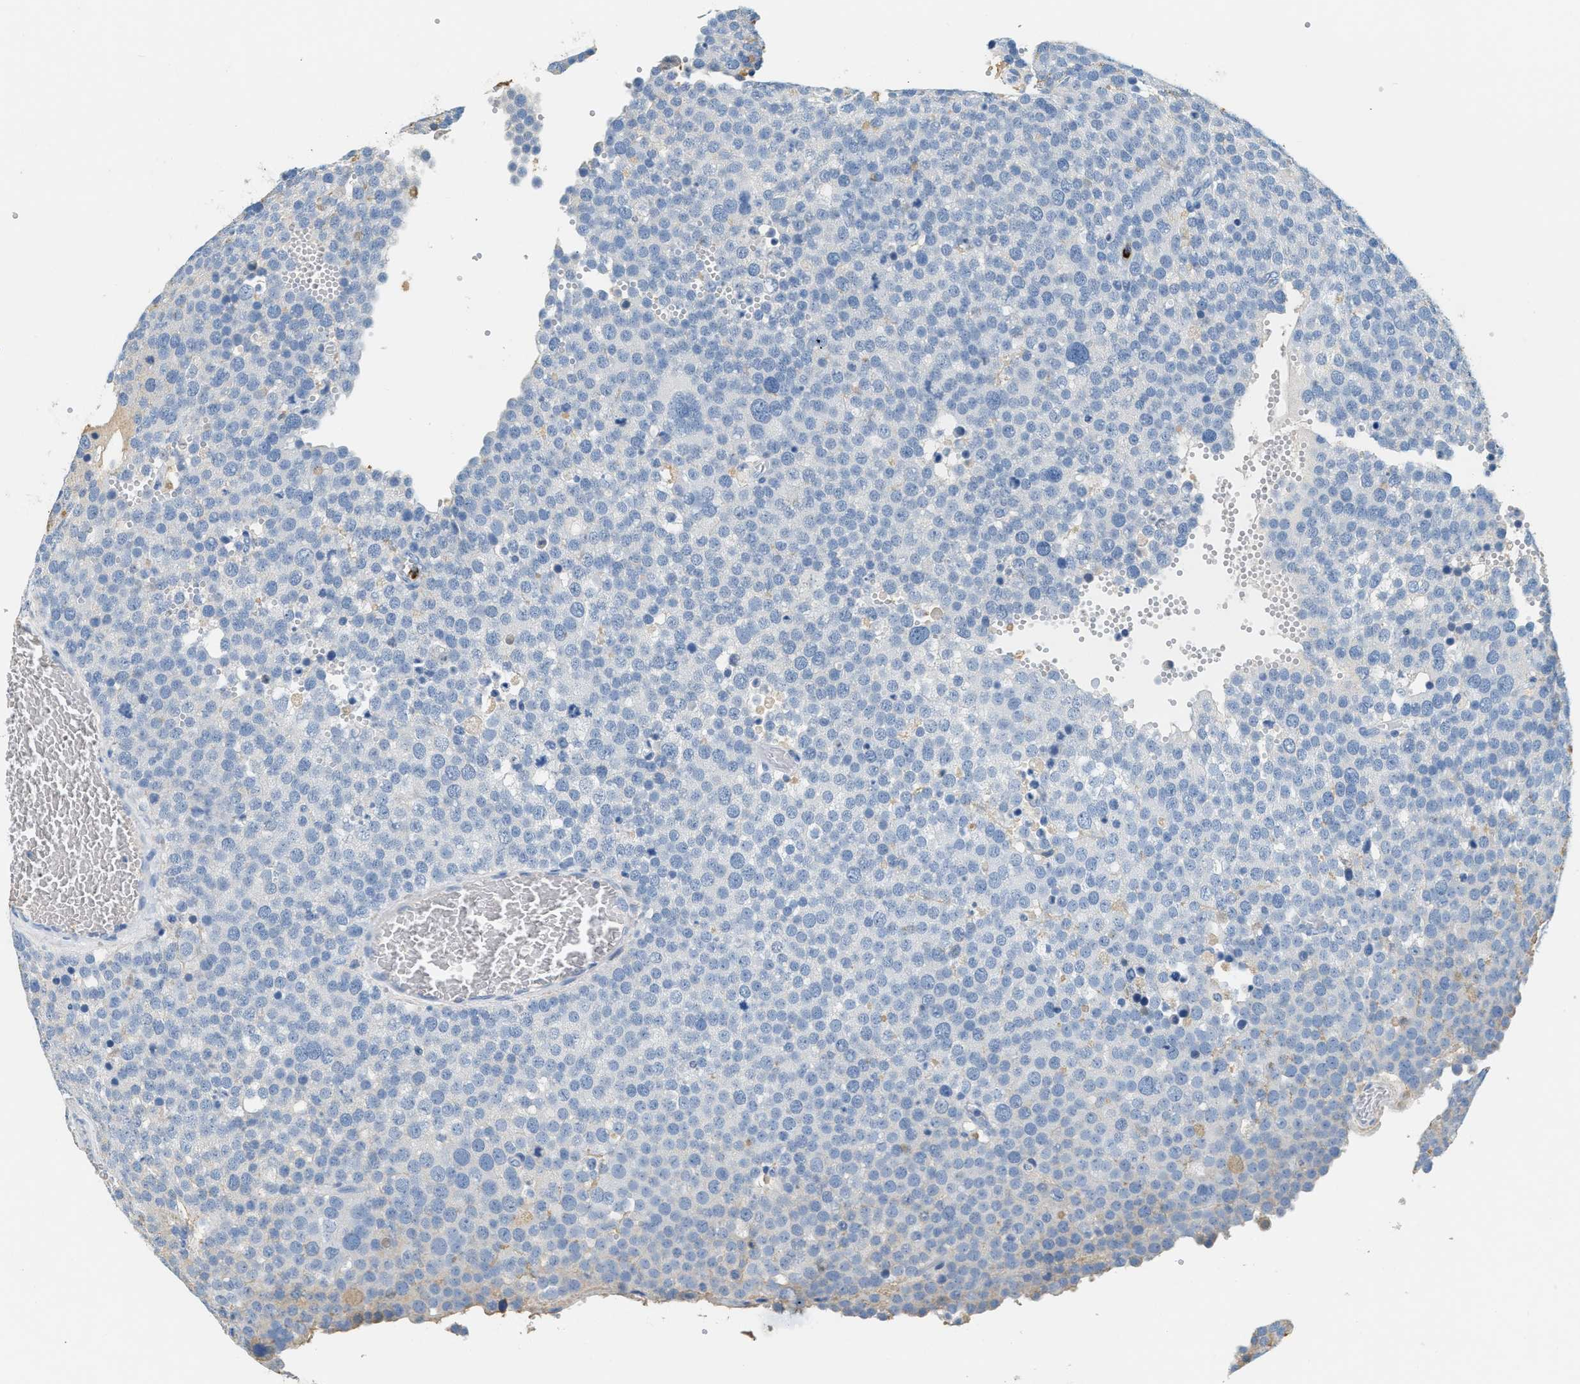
{"staining": {"intensity": "negative", "quantity": "none", "location": "none"}, "tissue": "testis cancer", "cell_type": "Tumor cells", "image_type": "cancer", "snomed": [{"axis": "morphology", "description": "Normal tissue, NOS"}, {"axis": "morphology", "description": "Seminoma, NOS"}, {"axis": "topography", "description": "Testis"}], "caption": "A photomicrograph of testis seminoma stained for a protein reveals no brown staining in tumor cells.", "gene": "LCN2", "patient": {"sex": "male", "age": 71}}